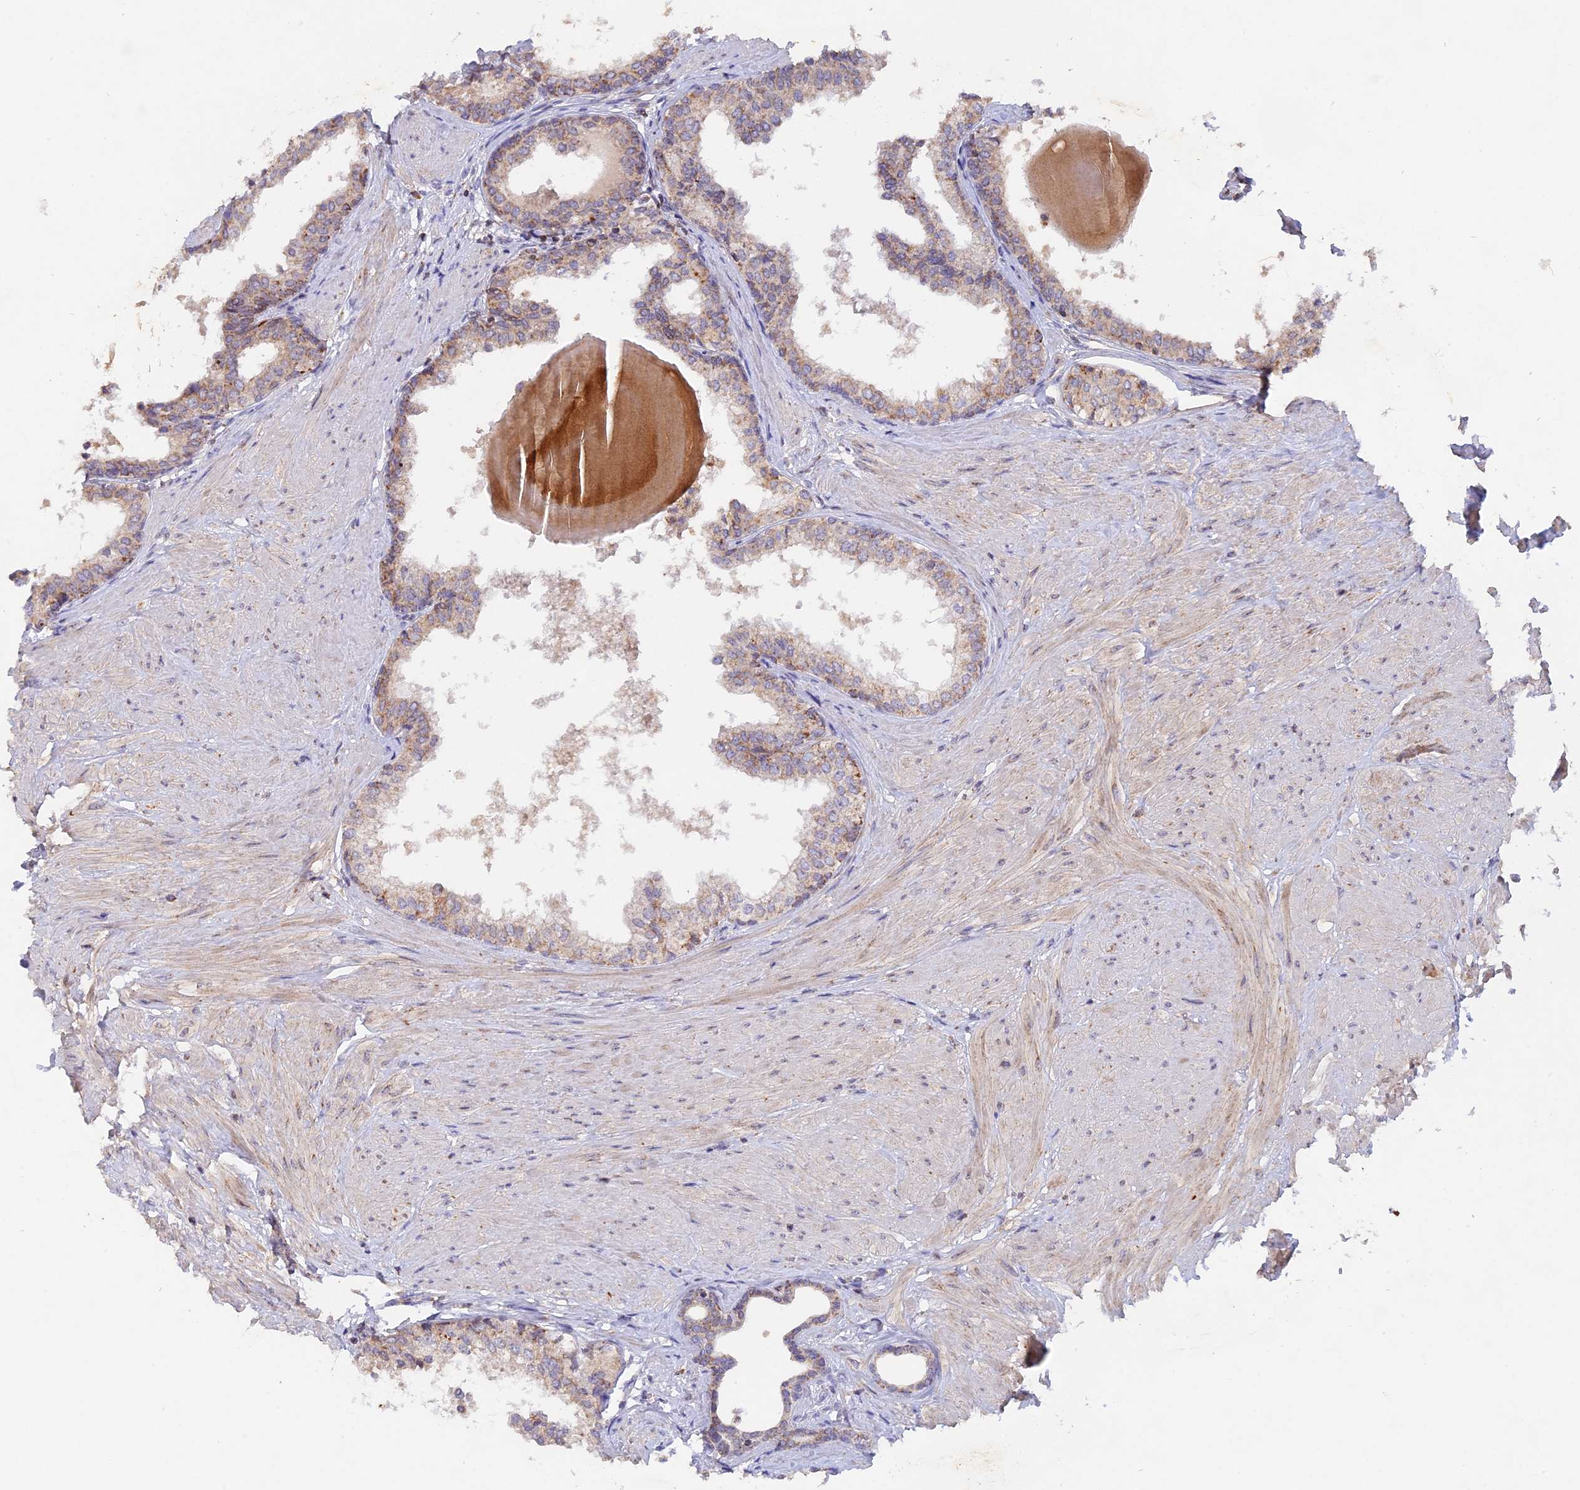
{"staining": {"intensity": "moderate", "quantity": "25%-75%", "location": "cytoplasmic/membranous"}, "tissue": "prostate", "cell_type": "Glandular cells", "image_type": "normal", "snomed": [{"axis": "morphology", "description": "Normal tissue, NOS"}, {"axis": "topography", "description": "Prostate"}], "caption": "This micrograph displays immunohistochemistry (IHC) staining of normal human prostate, with medium moderate cytoplasmic/membranous expression in approximately 25%-75% of glandular cells.", "gene": "MPV17L", "patient": {"sex": "male", "age": 48}}